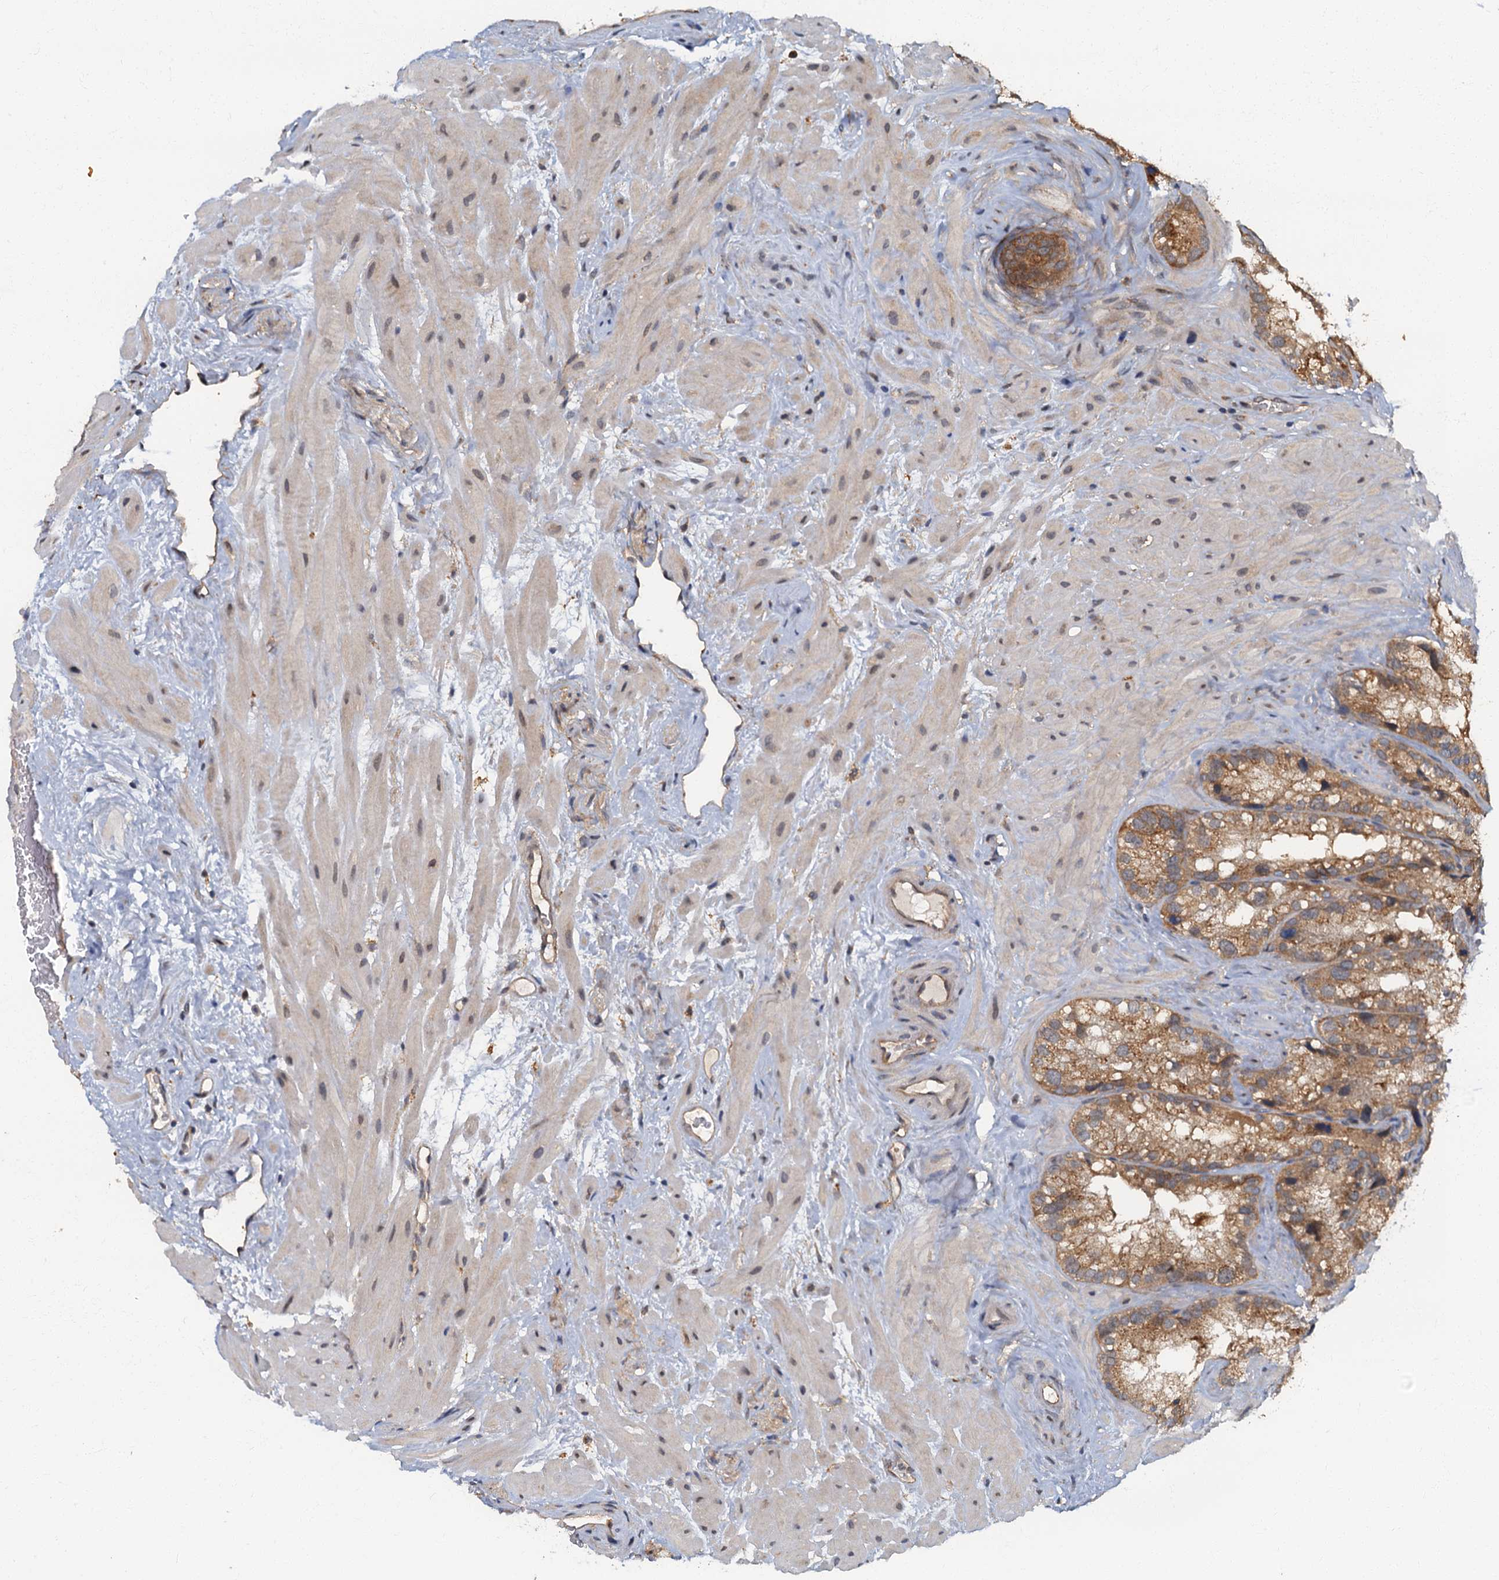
{"staining": {"intensity": "moderate", "quantity": ">75%", "location": "cytoplasmic/membranous"}, "tissue": "seminal vesicle", "cell_type": "Glandular cells", "image_type": "normal", "snomed": [{"axis": "morphology", "description": "Normal tissue, NOS"}, {"axis": "topography", "description": "Prostate"}, {"axis": "topography", "description": "Seminal veicle"}], "caption": "Moderate cytoplasmic/membranous staining for a protein is identified in about >75% of glandular cells of benign seminal vesicle using IHC.", "gene": "TBCK", "patient": {"sex": "male", "age": 68}}